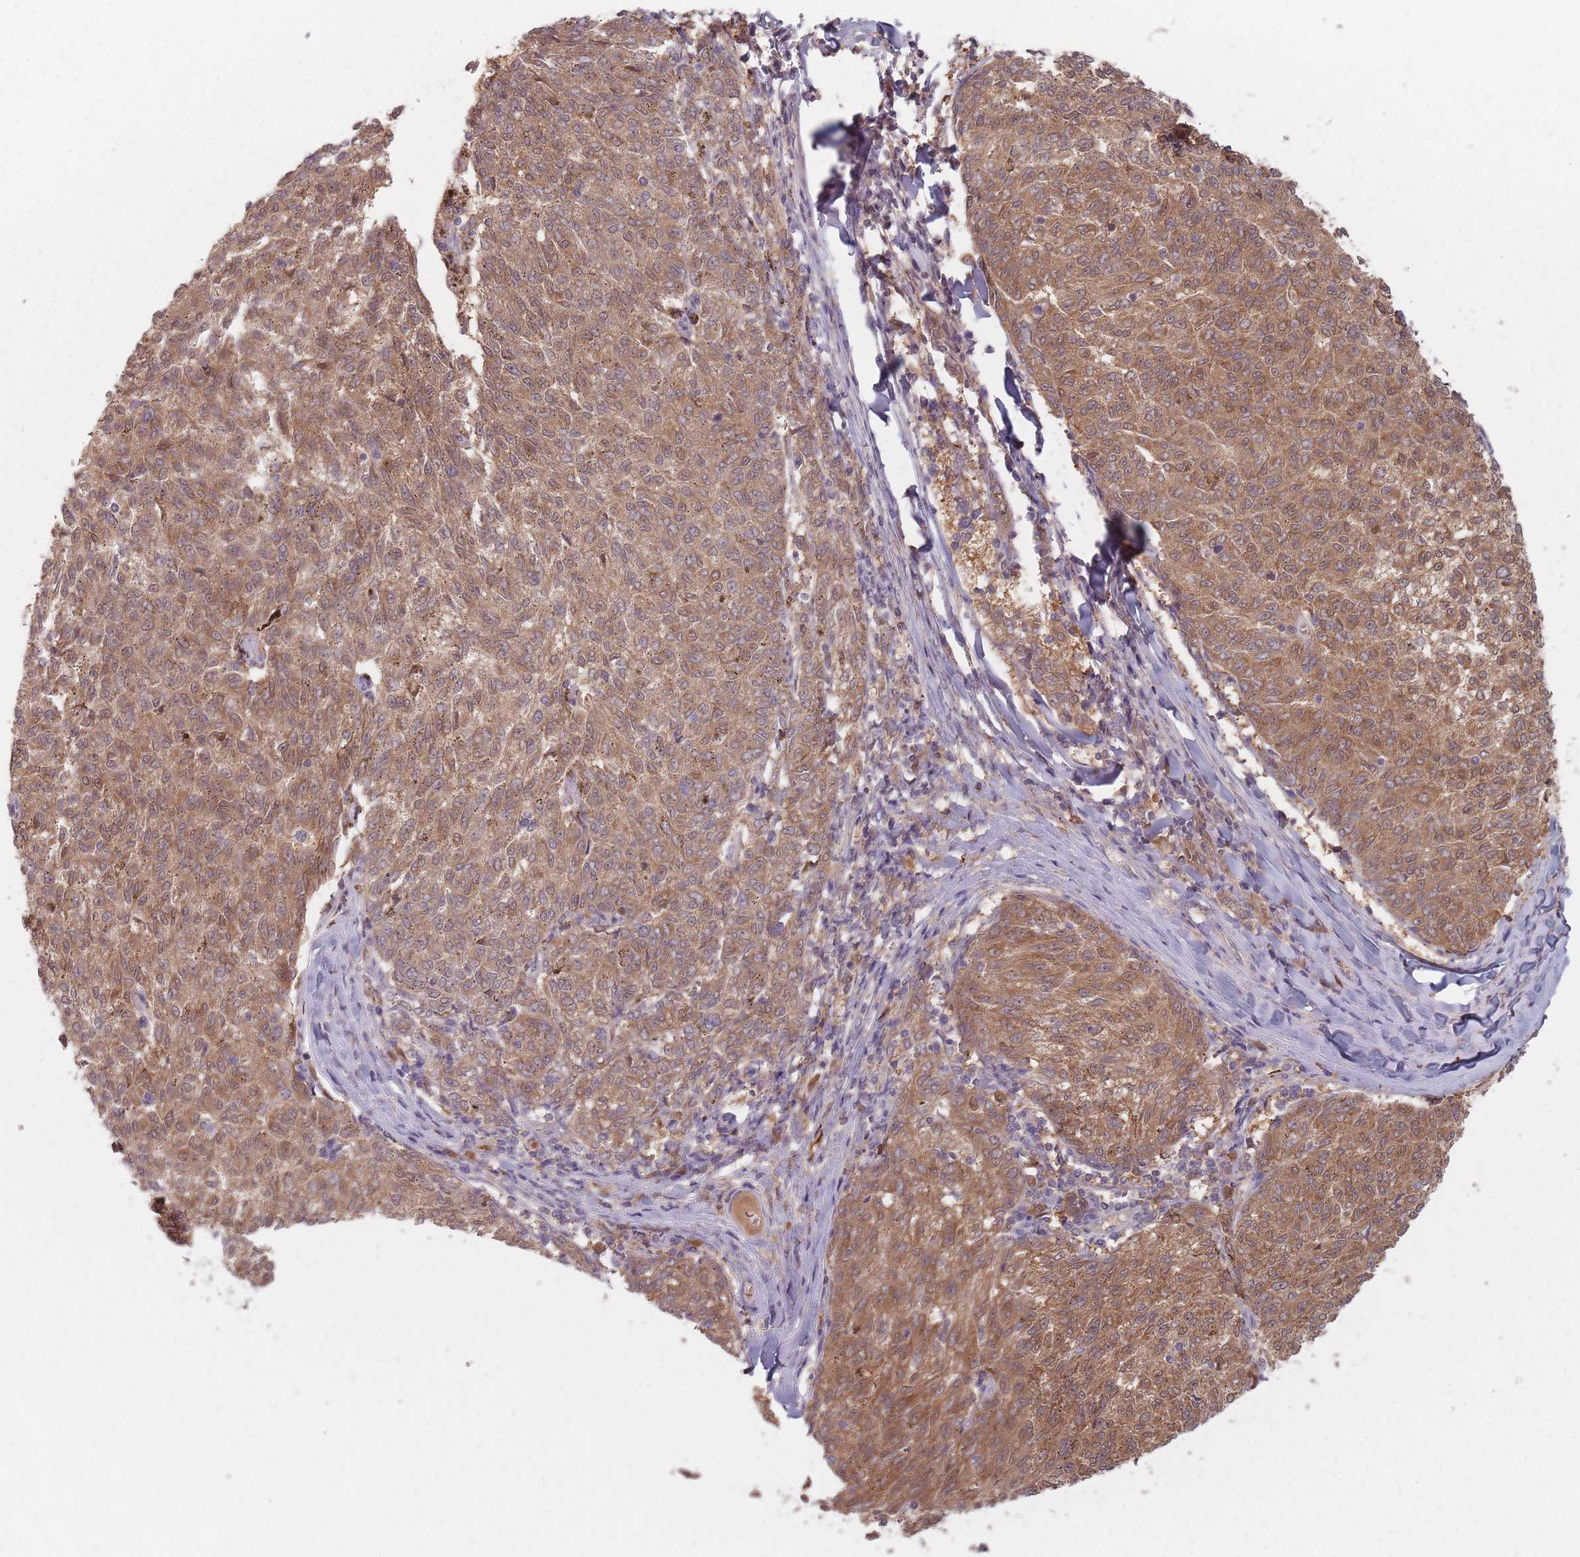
{"staining": {"intensity": "moderate", "quantity": ">75%", "location": "cytoplasmic/membranous,nuclear"}, "tissue": "melanoma", "cell_type": "Tumor cells", "image_type": "cancer", "snomed": [{"axis": "morphology", "description": "Malignant melanoma, NOS"}, {"axis": "topography", "description": "Skin"}], "caption": "Moderate cytoplasmic/membranous and nuclear expression is seen in about >75% of tumor cells in malignant melanoma.", "gene": "NAXE", "patient": {"sex": "female", "age": 72}}